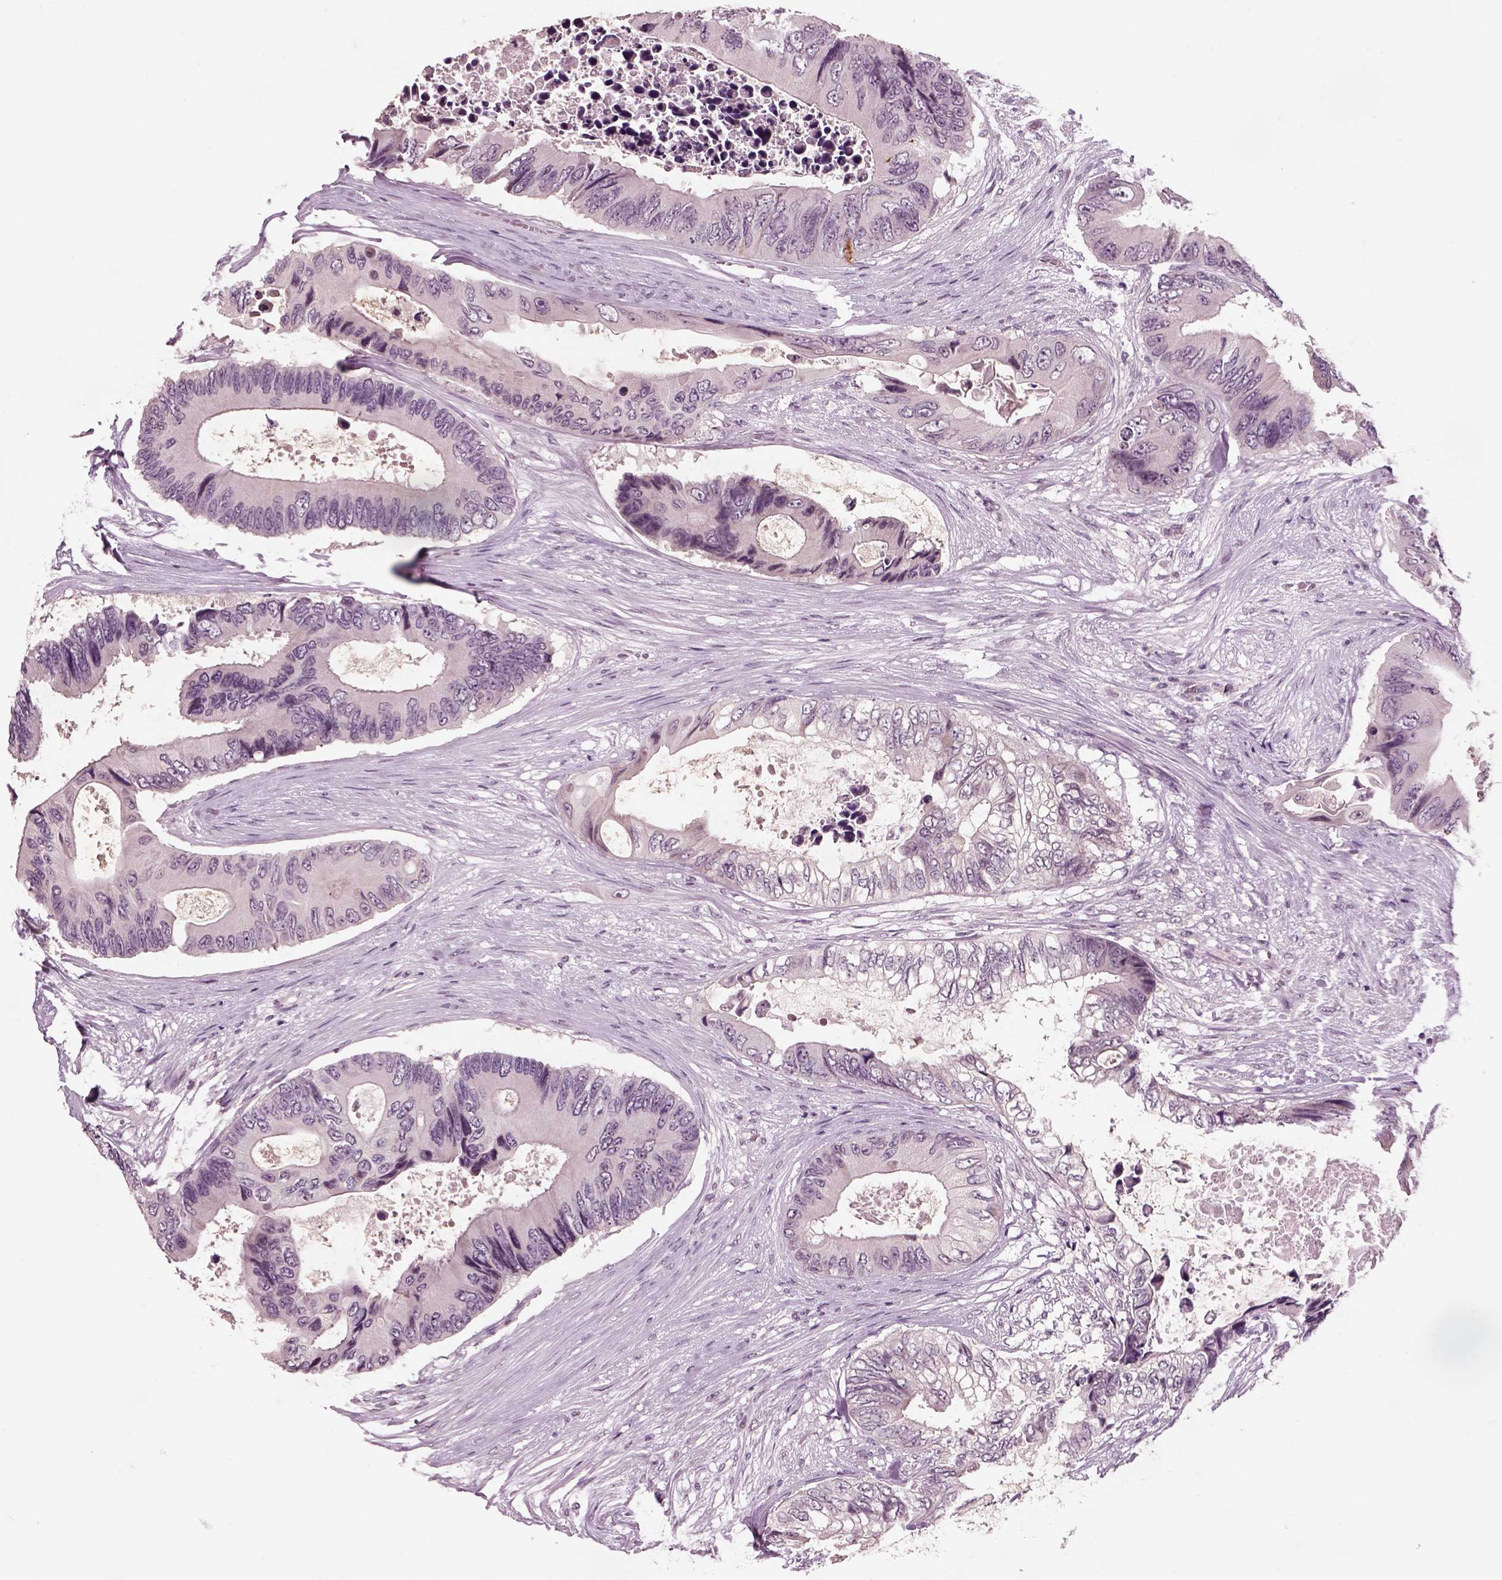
{"staining": {"intensity": "negative", "quantity": "none", "location": "none"}, "tissue": "colorectal cancer", "cell_type": "Tumor cells", "image_type": "cancer", "snomed": [{"axis": "morphology", "description": "Adenocarcinoma, NOS"}, {"axis": "topography", "description": "Rectum"}], "caption": "Human adenocarcinoma (colorectal) stained for a protein using immunohistochemistry (IHC) shows no staining in tumor cells.", "gene": "CHGB", "patient": {"sex": "male", "age": 63}}